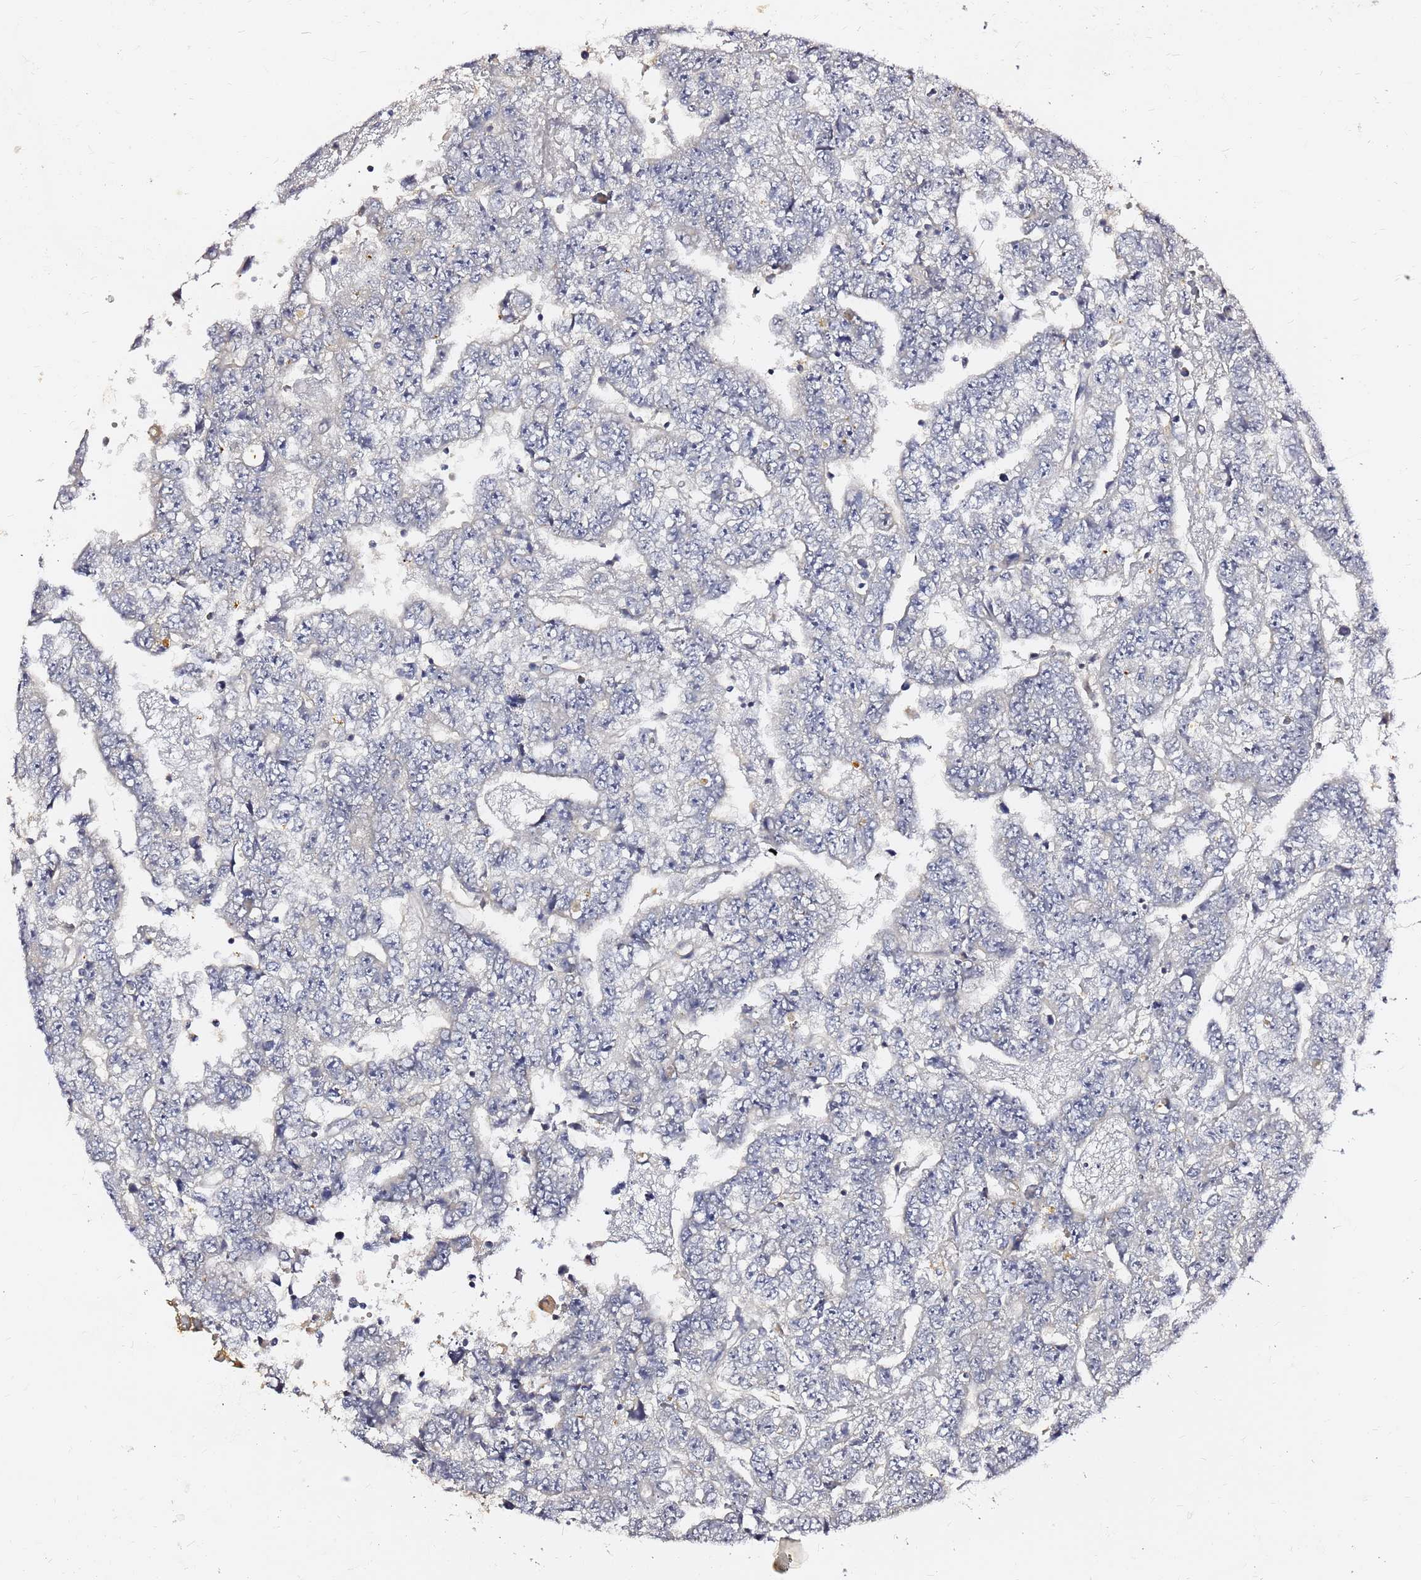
{"staining": {"intensity": "negative", "quantity": "none", "location": "none"}, "tissue": "testis cancer", "cell_type": "Tumor cells", "image_type": "cancer", "snomed": [{"axis": "morphology", "description": "Carcinoma, Embryonal, NOS"}, {"axis": "topography", "description": "Testis"}], "caption": "Immunohistochemical staining of embryonal carcinoma (testis) demonstrates no significant expression in tumor cells.", "gene": "FAM183A", "patient": {"sex": "male", "age": 25}}